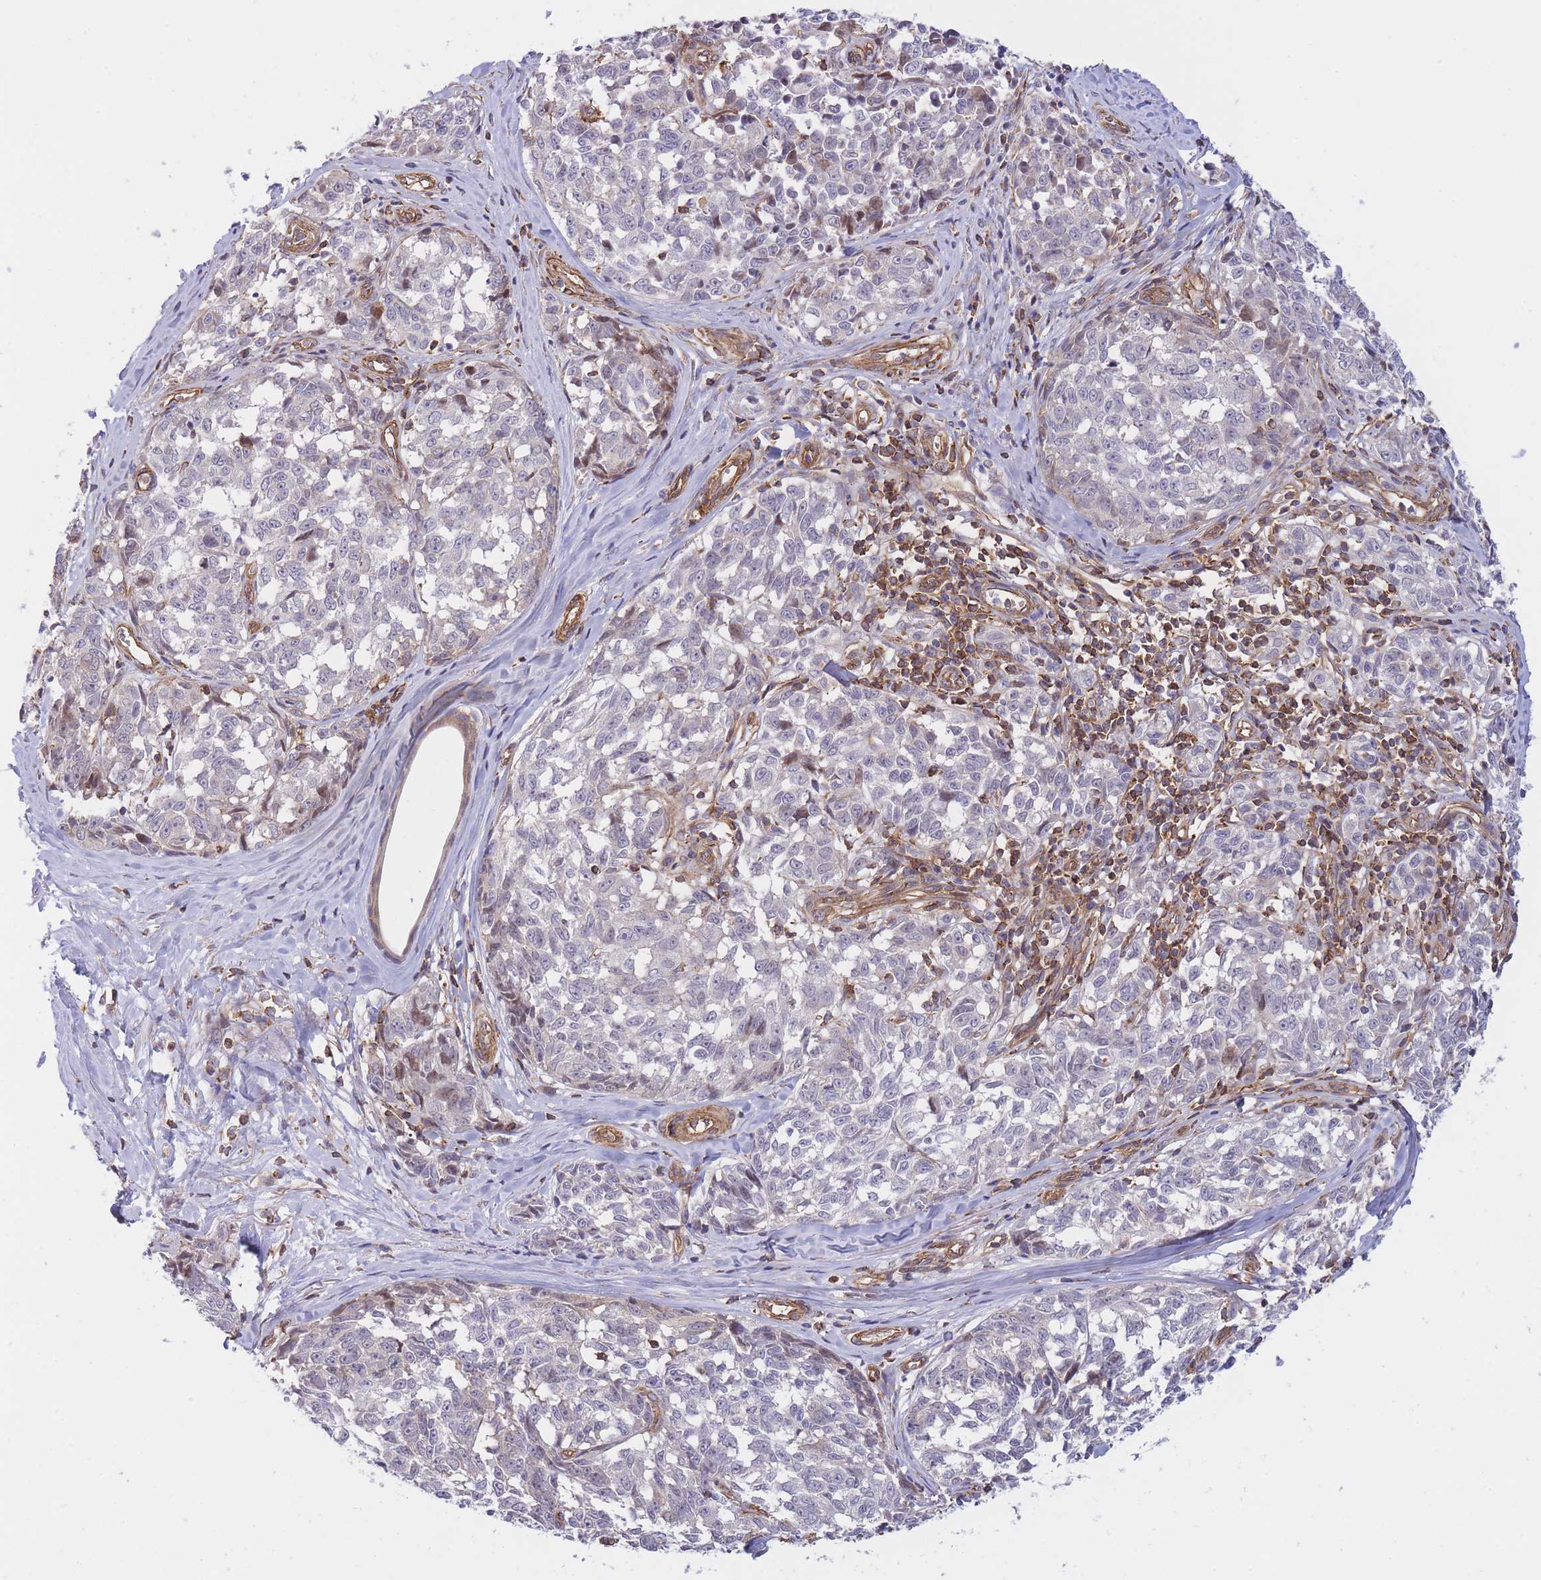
{"staining": {"intensity": "negative", "quantity": "none", "location": "none"}, "tissue": "melanoma", "cell_type": "Tumor cells", "image_type": "cancer", "snomed": [{"axis": "morphology", "description": "Normal tissue, NOS"}, {"axis": "morphology", "description": "Malignant melanoma, NOS"}, {"axis": "topography", "description": "Skin"}], "caption": "This is an immunohistochemistry image of malignant melanoma. There is no expression in tumor cells.", "gene": "CDC25B", "patient": {"sex": "female", "age": 64}}